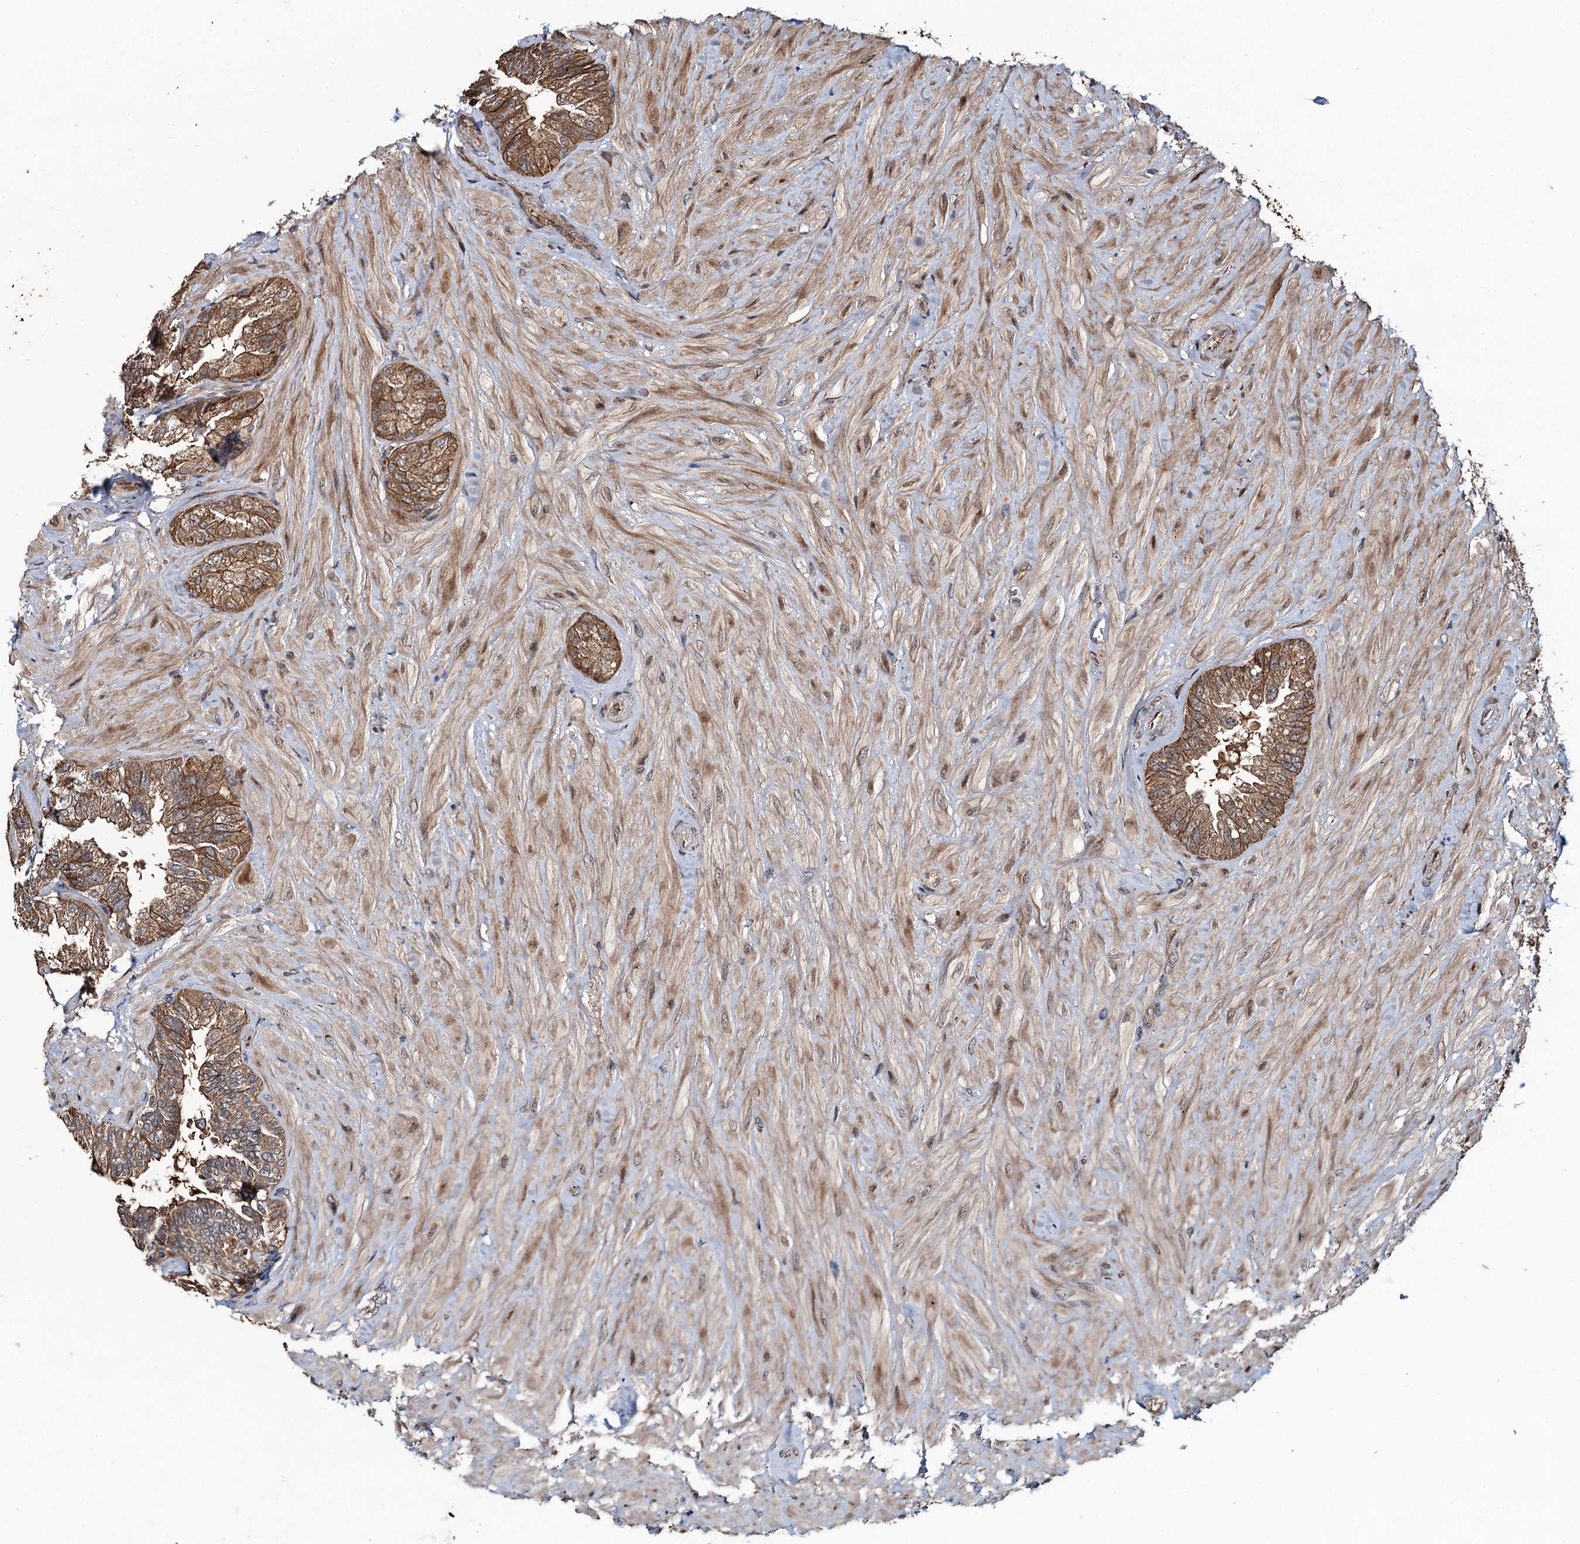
{"staining": {"intensity": "moderate", "quantity": ">75%", "location": "cytoplasmic/membranous"}, "tissue": "seminal vesicle", "cell_type": "Glandular cells", "image_type": "normal", "snomed": [{"axis": "morphology", "description": "Normal tissue, NOS"}, {"axis": "topography", "description": "Prostate and seminal vesicle, NOS"}, {"axis": "topography", "description": "Prostate"}, {"axis": "topography", "description": "Seminal veicle"}], "caption": "Seminal vesicle was stained to show a protein in brown. There is medium levels of moderate cytoplasmic/membranous staining in about >75% of glandular cells.", "gene": "SNX32", "patient": {"sex": "male", "age": 67}}